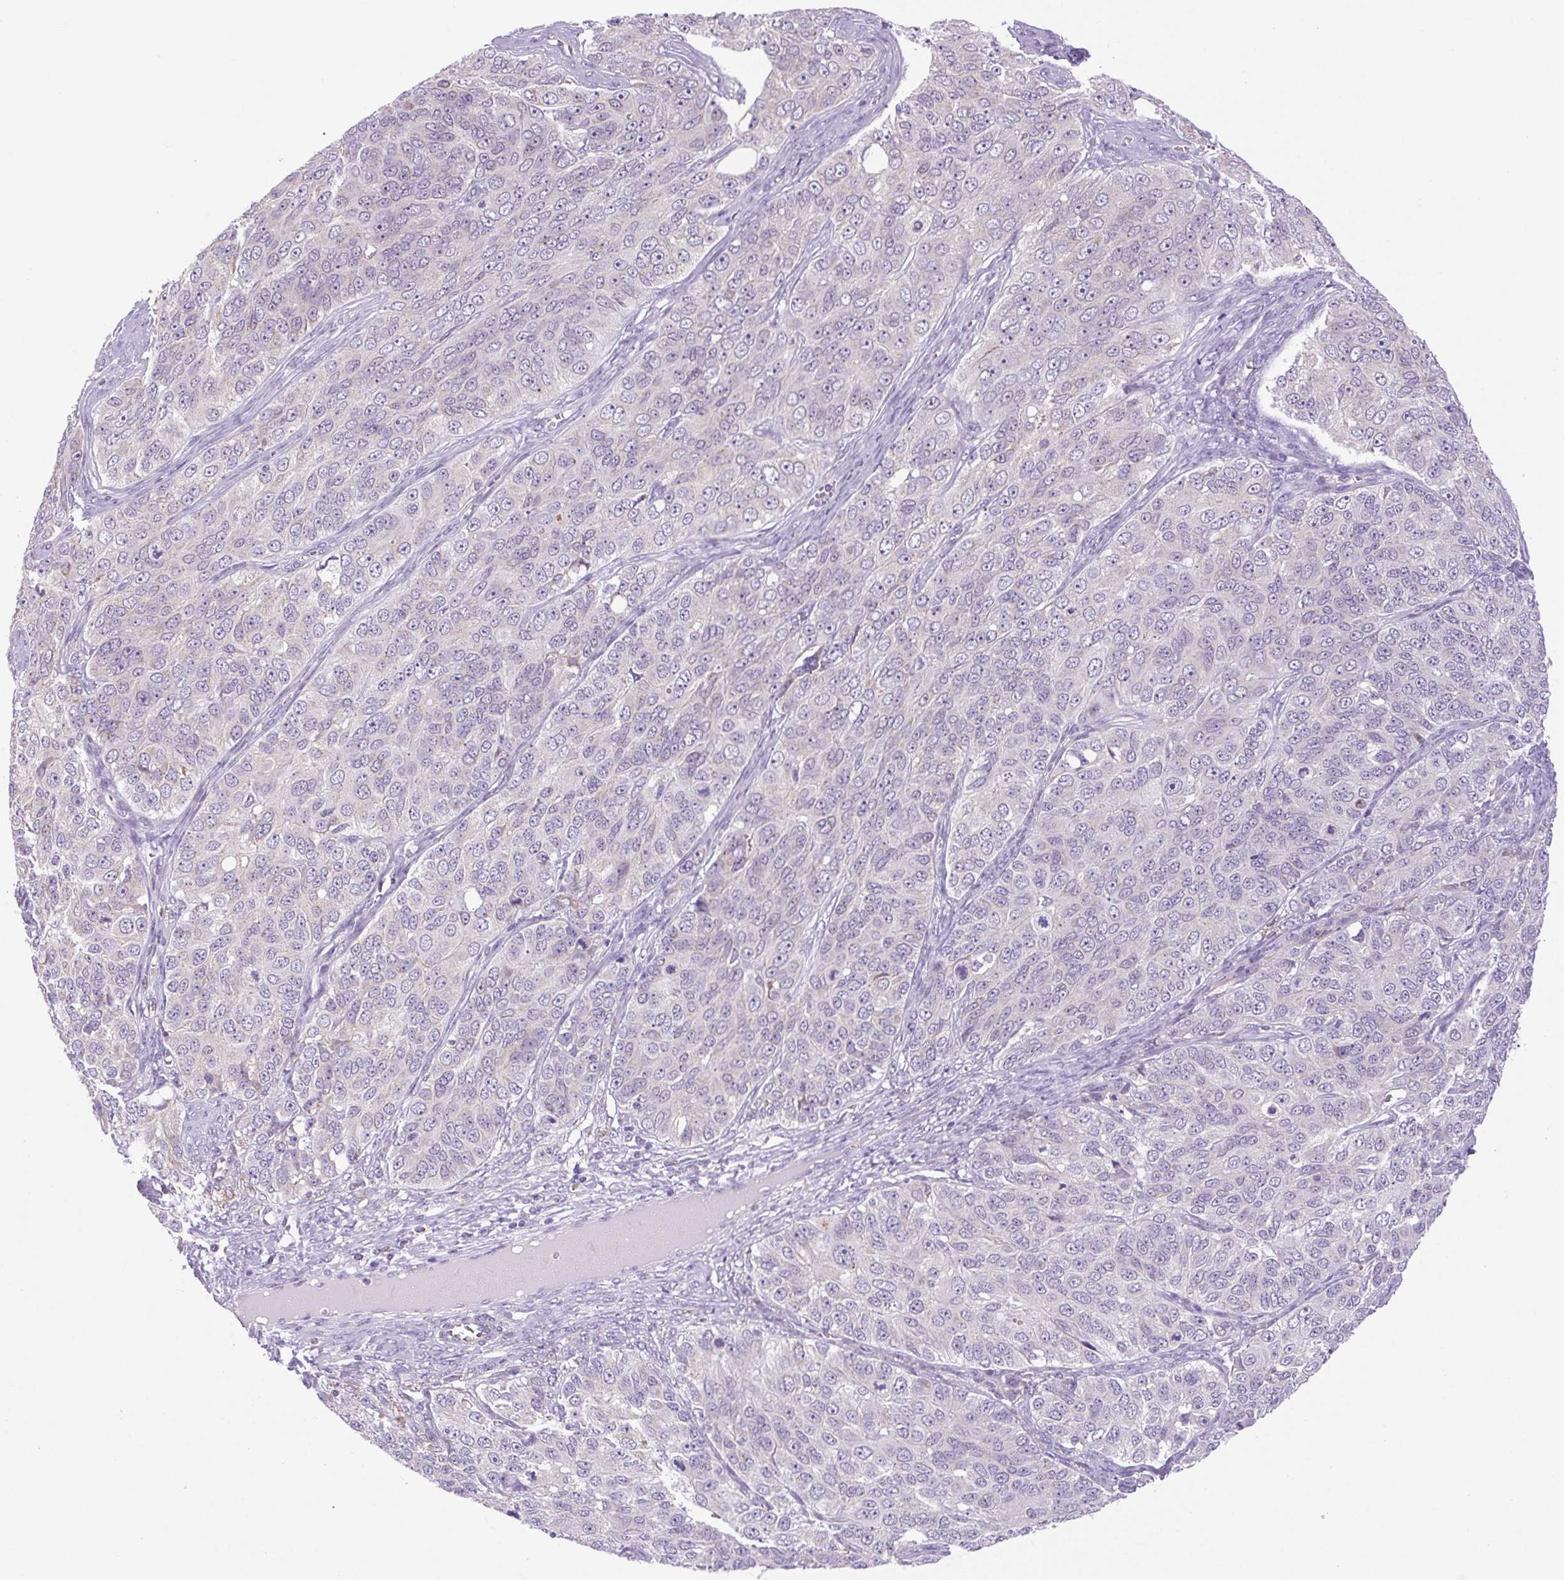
{"staining": {"intensity": "negative", "quantity": "none", "location": "none"}, "tissue": "ovarian cancer", "cell_type": "Tumor cells", "image_type": "cancer", "snomed": [{"axis": "morphology", "description": "Carcinoma, endometroid"}, {"axis": "topography", "description": "Ovary"}], "caption": "Protein analysis of ovarian endometroid carcinoma displays no significant staining in tumor cells.", "gene": "SCO2", "patient": {"sex": "female", "age": 51}}